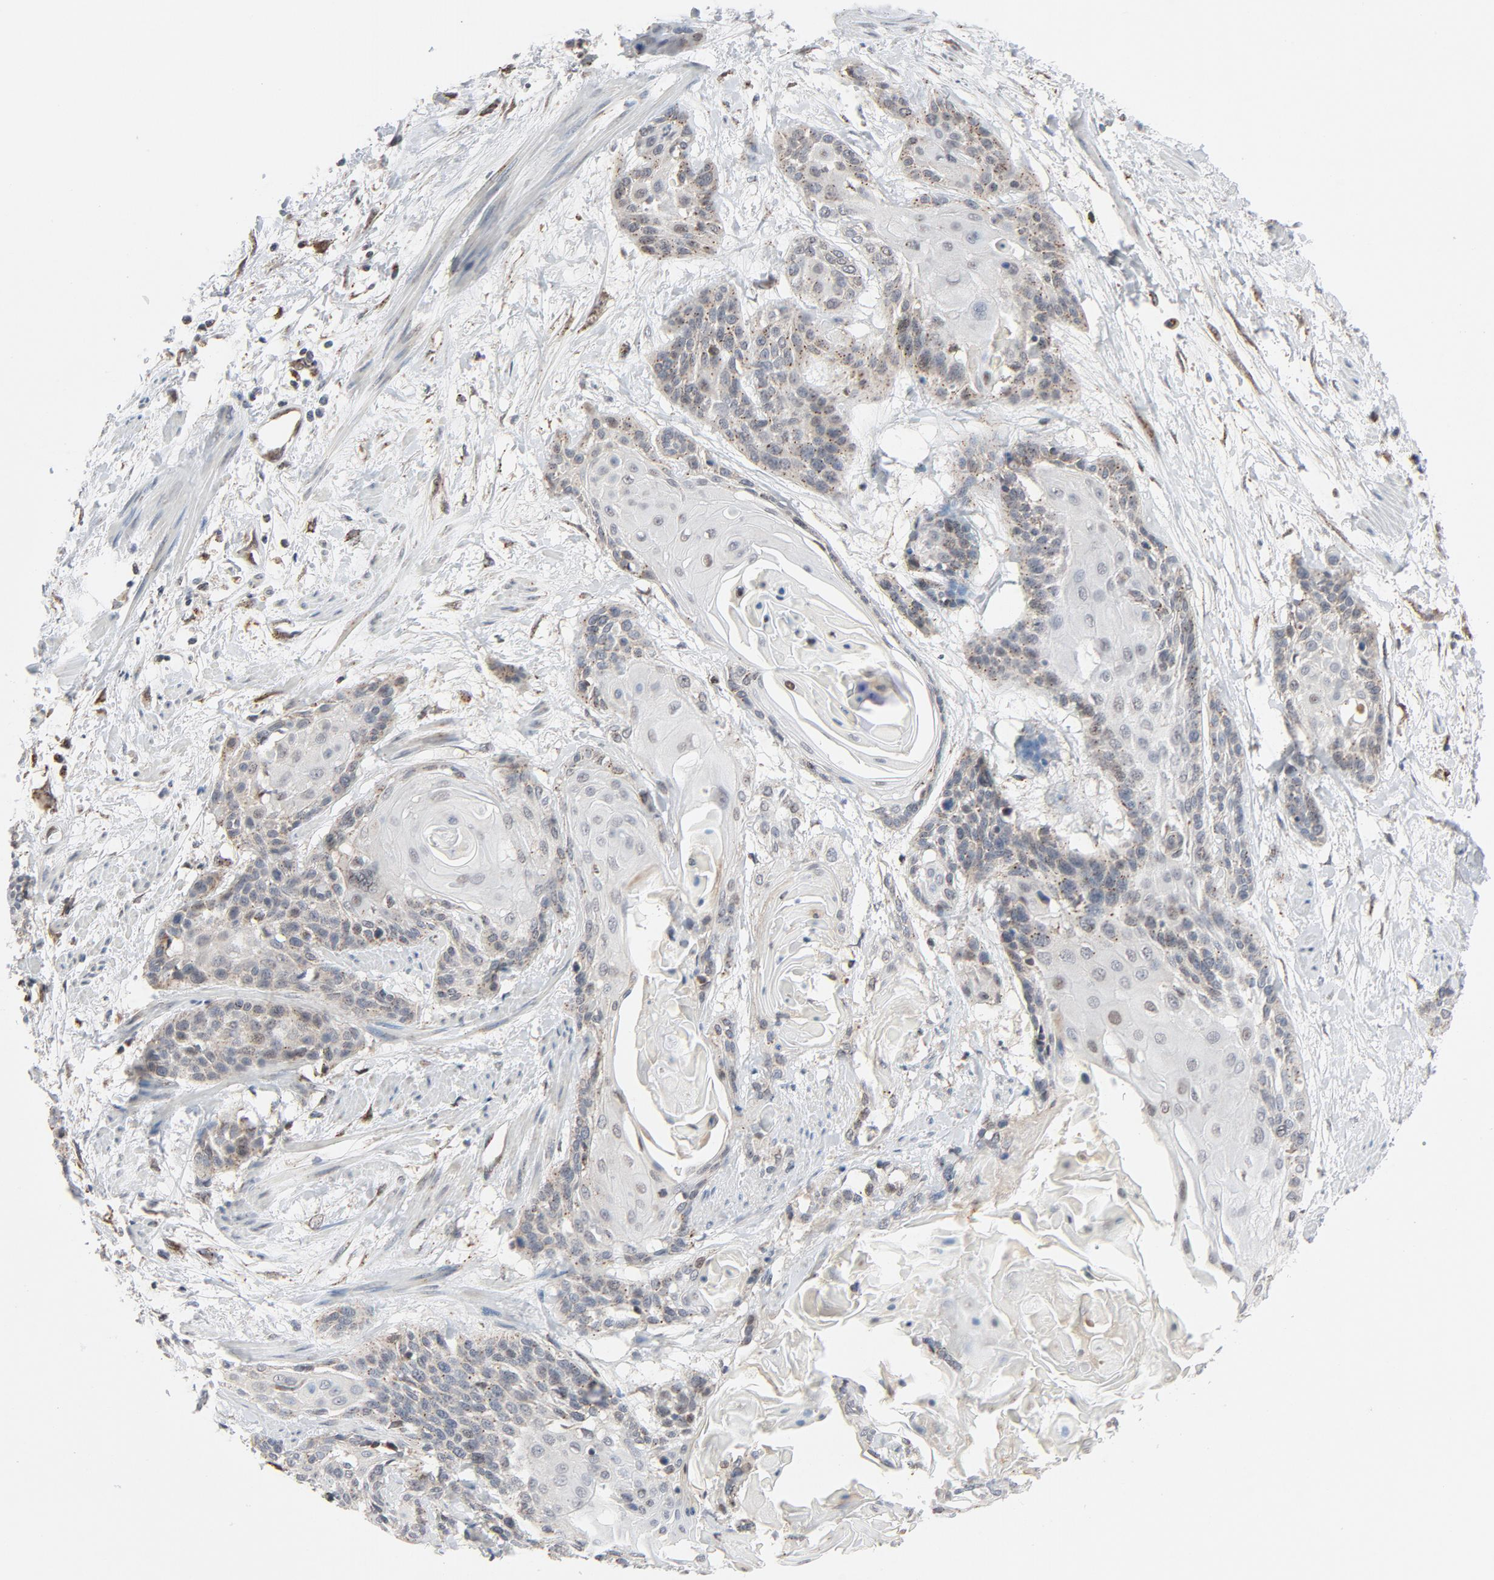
{"staining": {"intensity": "weak", "quantity": "<25%", "location": "cytoplasmic/membranous"}, "tissue": "cervical cancer", "cell_type": "Tumor cells", "image_type": "cancer", "snomed": [{"axis": "morphology", "description": "Squamous cell carcinoma, NOS"}, {"axis": "topography", "description": "Cervix"}], "caption": "Protein analysis of cervical cancer (squamous cell carcinoma) demonstrates no significant staining in tumor cells.", "gene": "RPL12", "patient": {"sex": "female", "age": 57}}